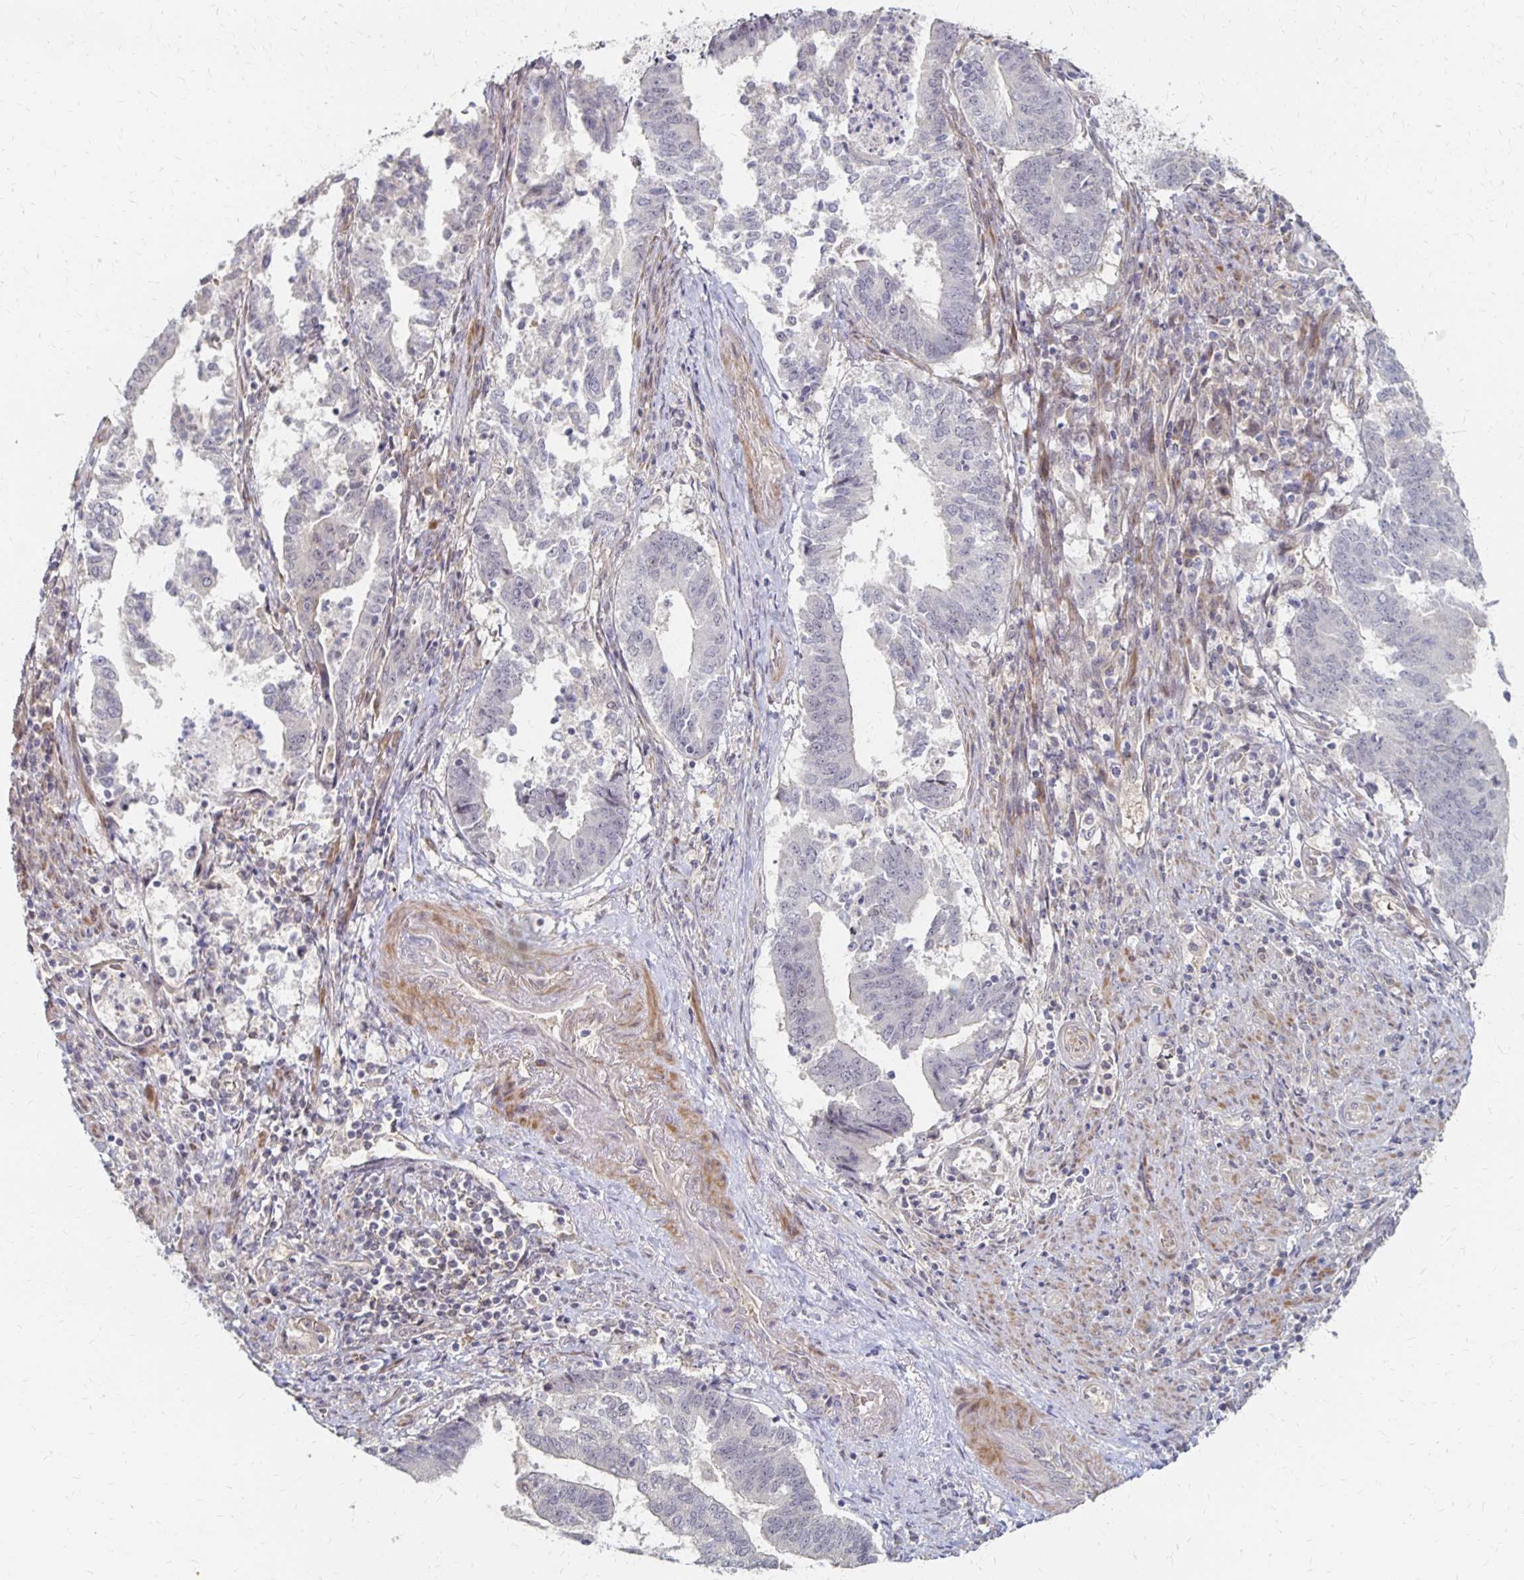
{"staining": {"intensity": "negative", "quantity": "none", "location": "none"}, "tissue": "endometrial cancer", "cell_type": "Tumor cells", "image_type": "cancer", "snomed": [{"axis": "morphology", "description": "Adenocarcinoma, NOS"}, {"axis": "topography", "description": "Endometrium"}], "caption": "Tumor cells show no significant expression in adenocarcinoma (endometrial).", "gene": "PRKCB", "patient": {"sex": "female", "age": 65}}